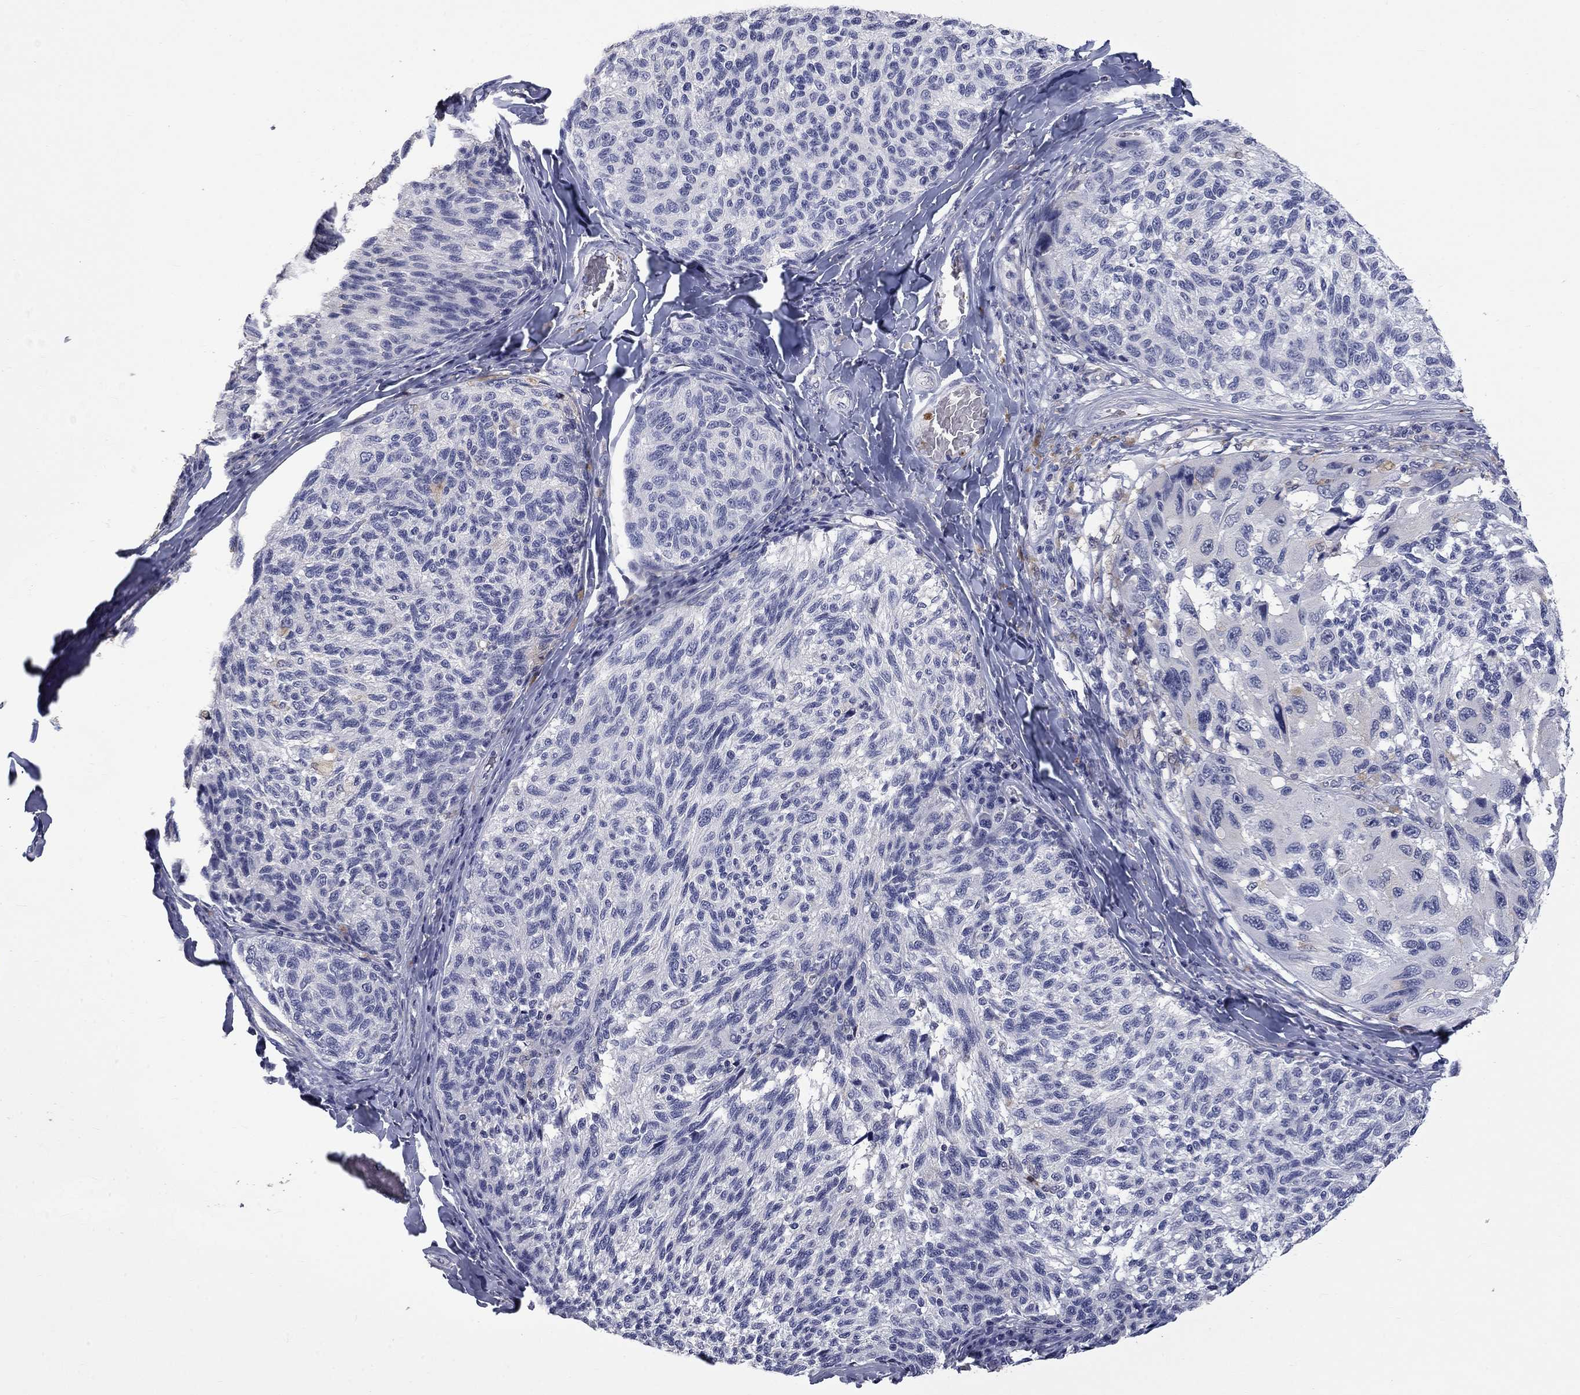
{"staining": {"intensity": "negative", "quantity": "none", "location": "none"}, "tissue": "melanoma", "cell_type": "Tumor cells", "image_type": "cancer", "snomed": [{"axis": "morphology", "description": "Malignant melanoma, NOS"}, {"axis": "topography", "description": "Skin"}], "caption": "High magnification brightfield microscopy of malignant melanoma stained with DAB (brown) and counterstained with hematoxylin (blue): tumor cells show no significant staining.", "gene": "PLEK", "patient": {"sex": "female", "age": 73}}